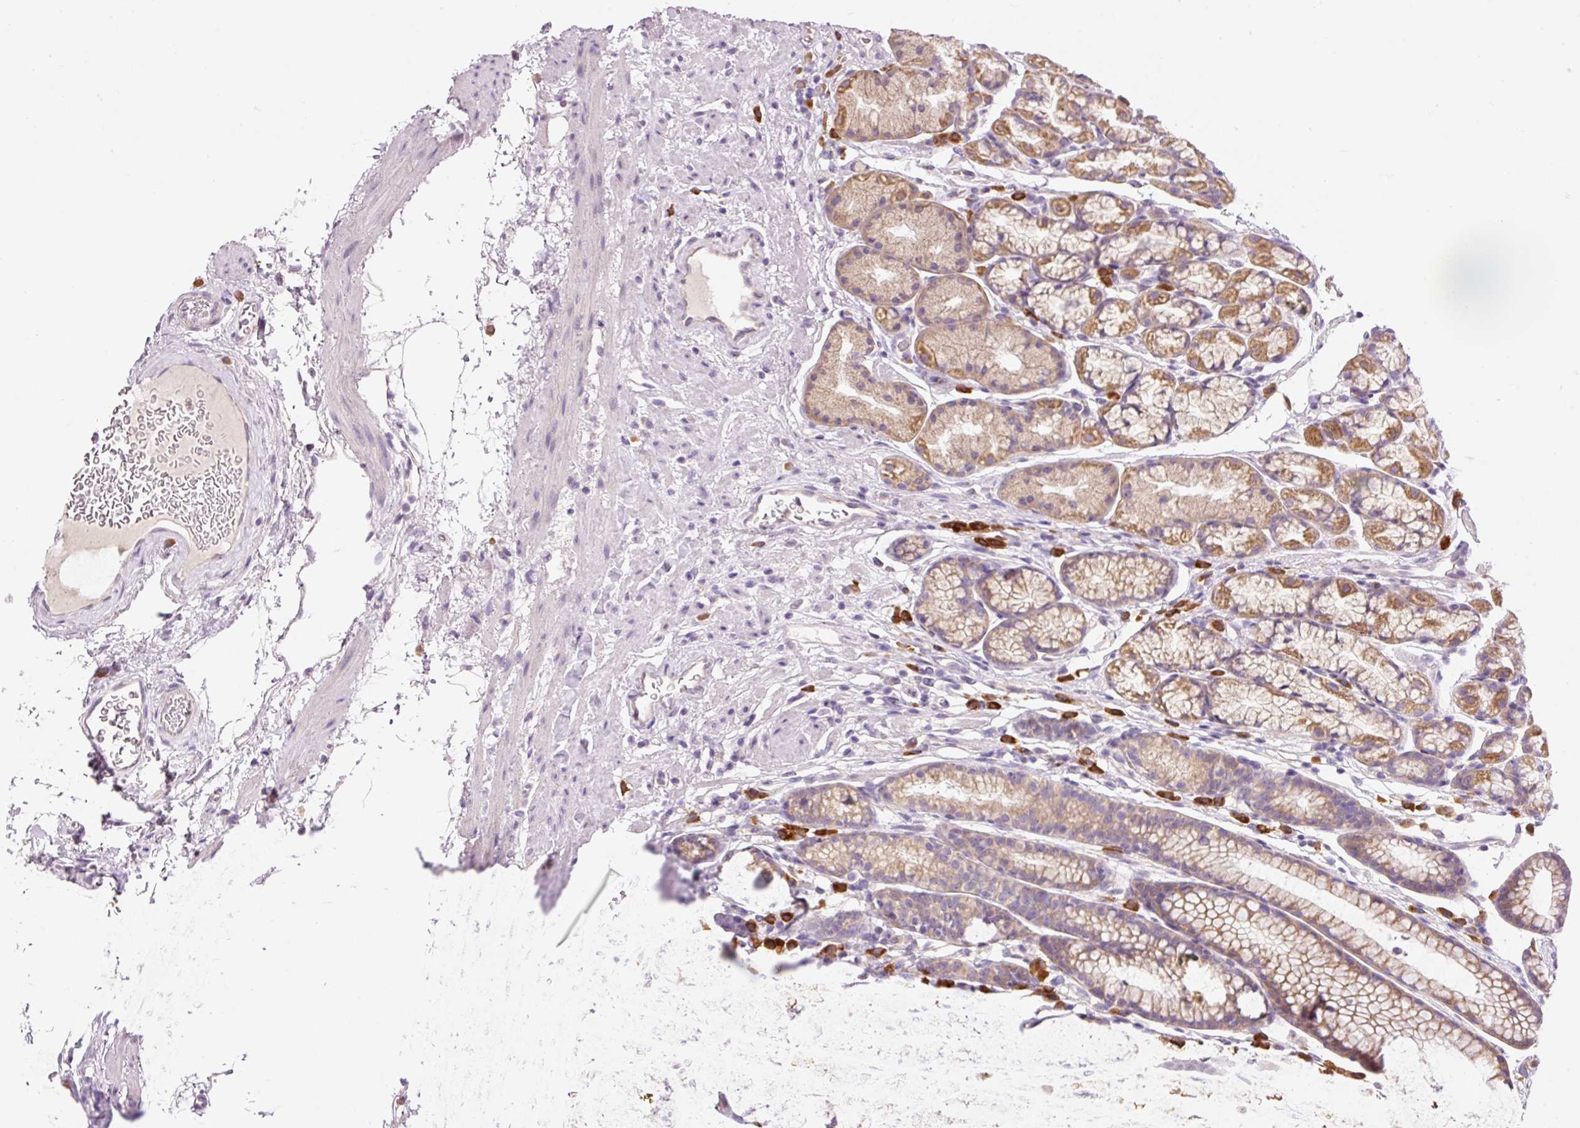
{"staining": {"intensity": "moderate", "quantity": "25%-75%", "location": "cytoplasmic/membranous"}, "tissue": "stomach", "cell_type": "Glandular cells", "image_type": "normal", "snomed": [{"axis": "morphology", "description": "Normal tissue, NOS"}, {"axis": "topography", "description": "Stomach, lower"}], "caption": "Protein expression analysis of unremarkable human stomach reveals moderate cytoplasmic/membranous positivity in about 25%-75% of glandular cells. Ihc stains the protein in brown and the nuclei are stained blue.", "gene": "PNPLA5", "patient": {"sex": "male", "age": 67}}